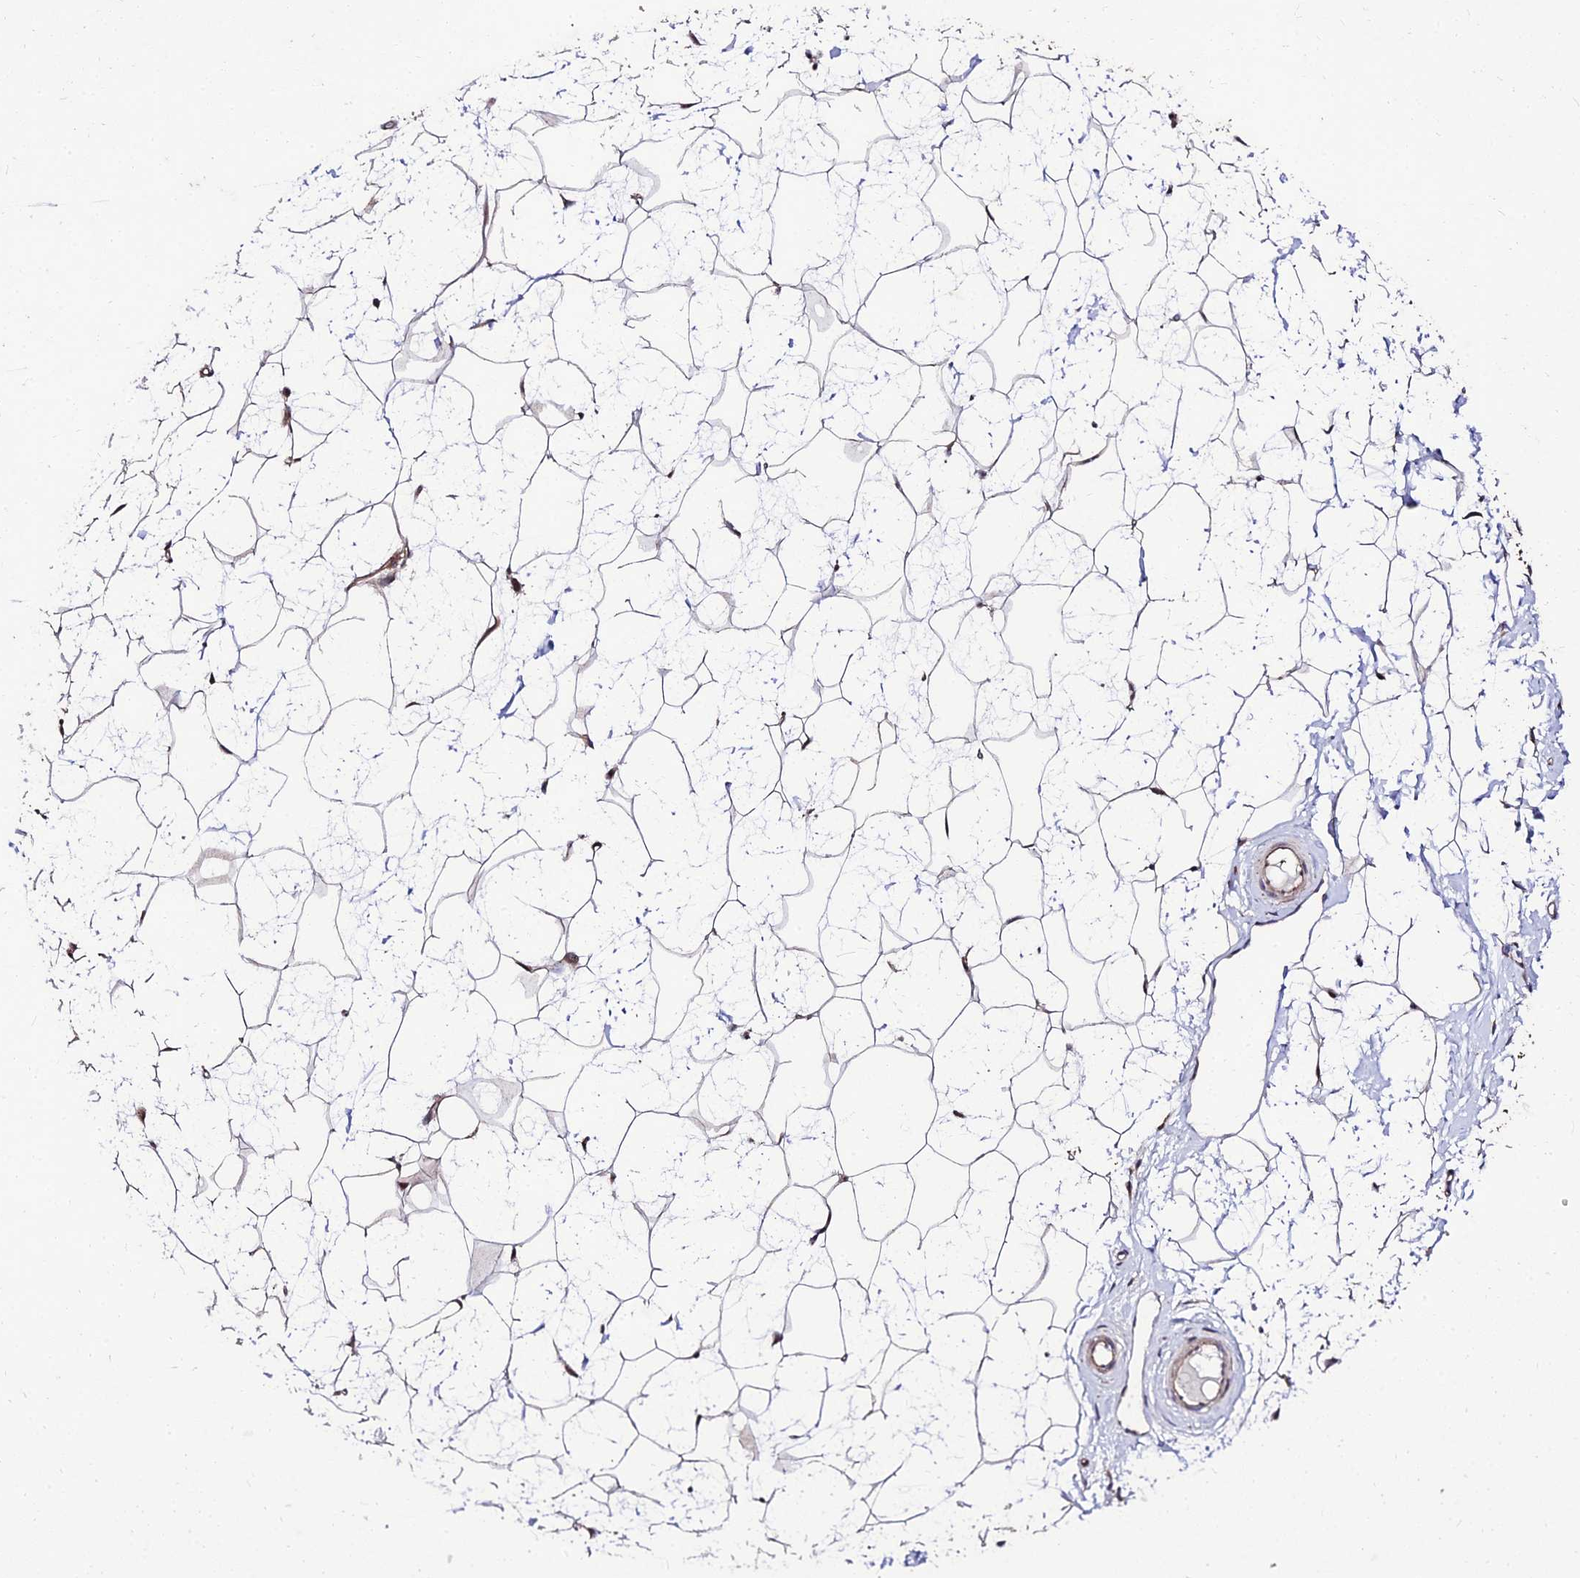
{"staining": {"intensity": "negative", "quantity": "none", "location": "none"}, "tissue": "breast", "cell_type": "Adipocytes", "image_type": "normal", "snomed": [{"axis": "morphology", "description": "Normal tissue, NOS"}, {"axis": "morphology", "description": "Adenoma, NOS"}, {"axis": "topography", "description": "Breast"}], "caption": "Immunohistochemistry (IHC) of unremarkable breast demonstrates no staining in adipocytes.", "gene": "MKKS", "patient": {"sex": "female", "age": 23}}